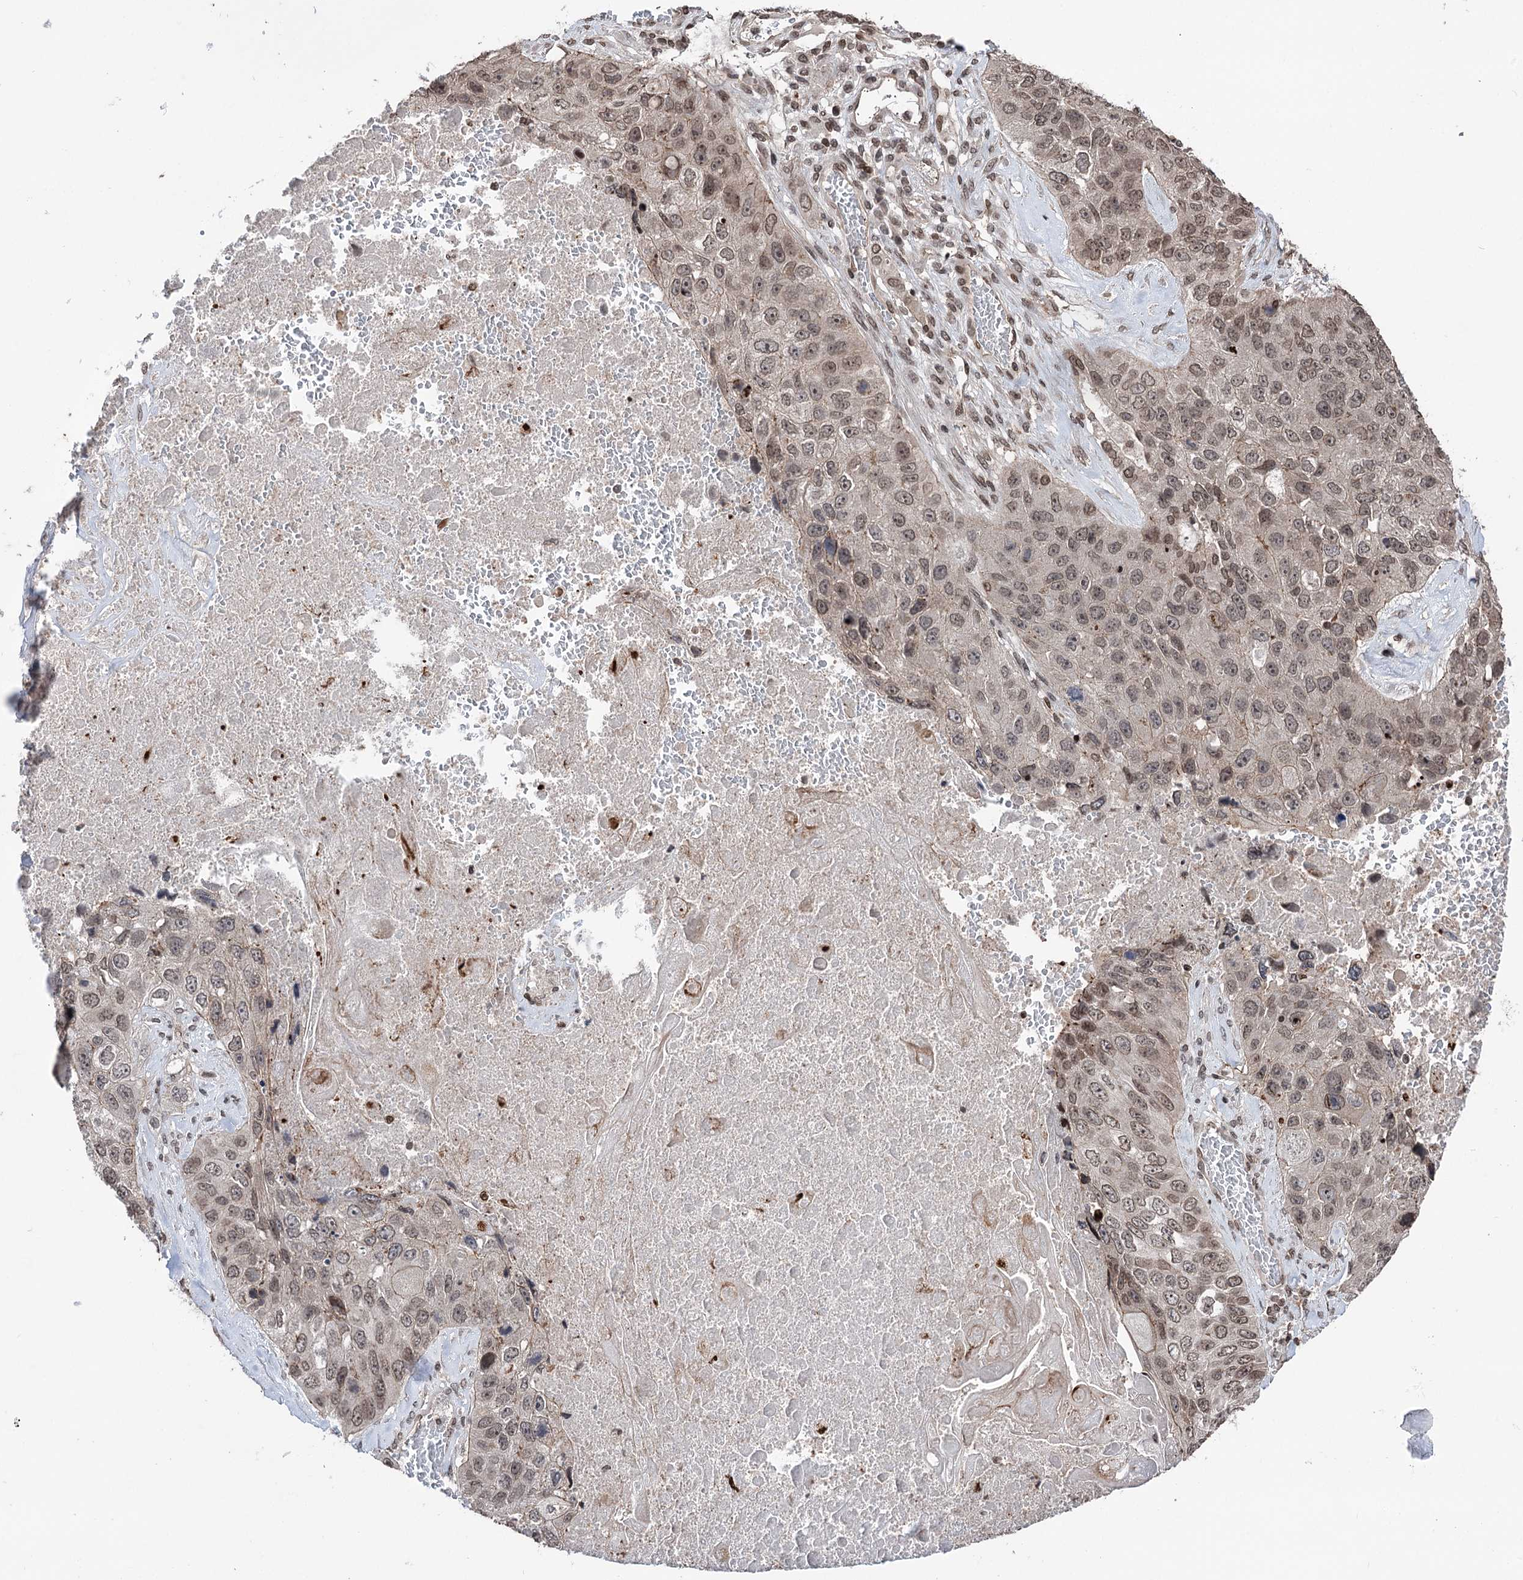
{"staining": {"intensity": "moderate", "quantity": "25%-75%", "location": "nuclear"}, "tissue": "lung cancer", "cell_type": "Tumor cells", "image_type": "cancer", "snomed": [{"axis": "morphology", "description": "Squamous cell carcinoma, NOS"}, {"axis": "topography", "description": "Lung"}], "caption": "Brown immunohistochemical staining in lung cancer shows moderate nuclear staining in approximately 25%-75% of tumor cells.", "gene": "CCDC77", "patient": {"sex": "male", "age": 61}}